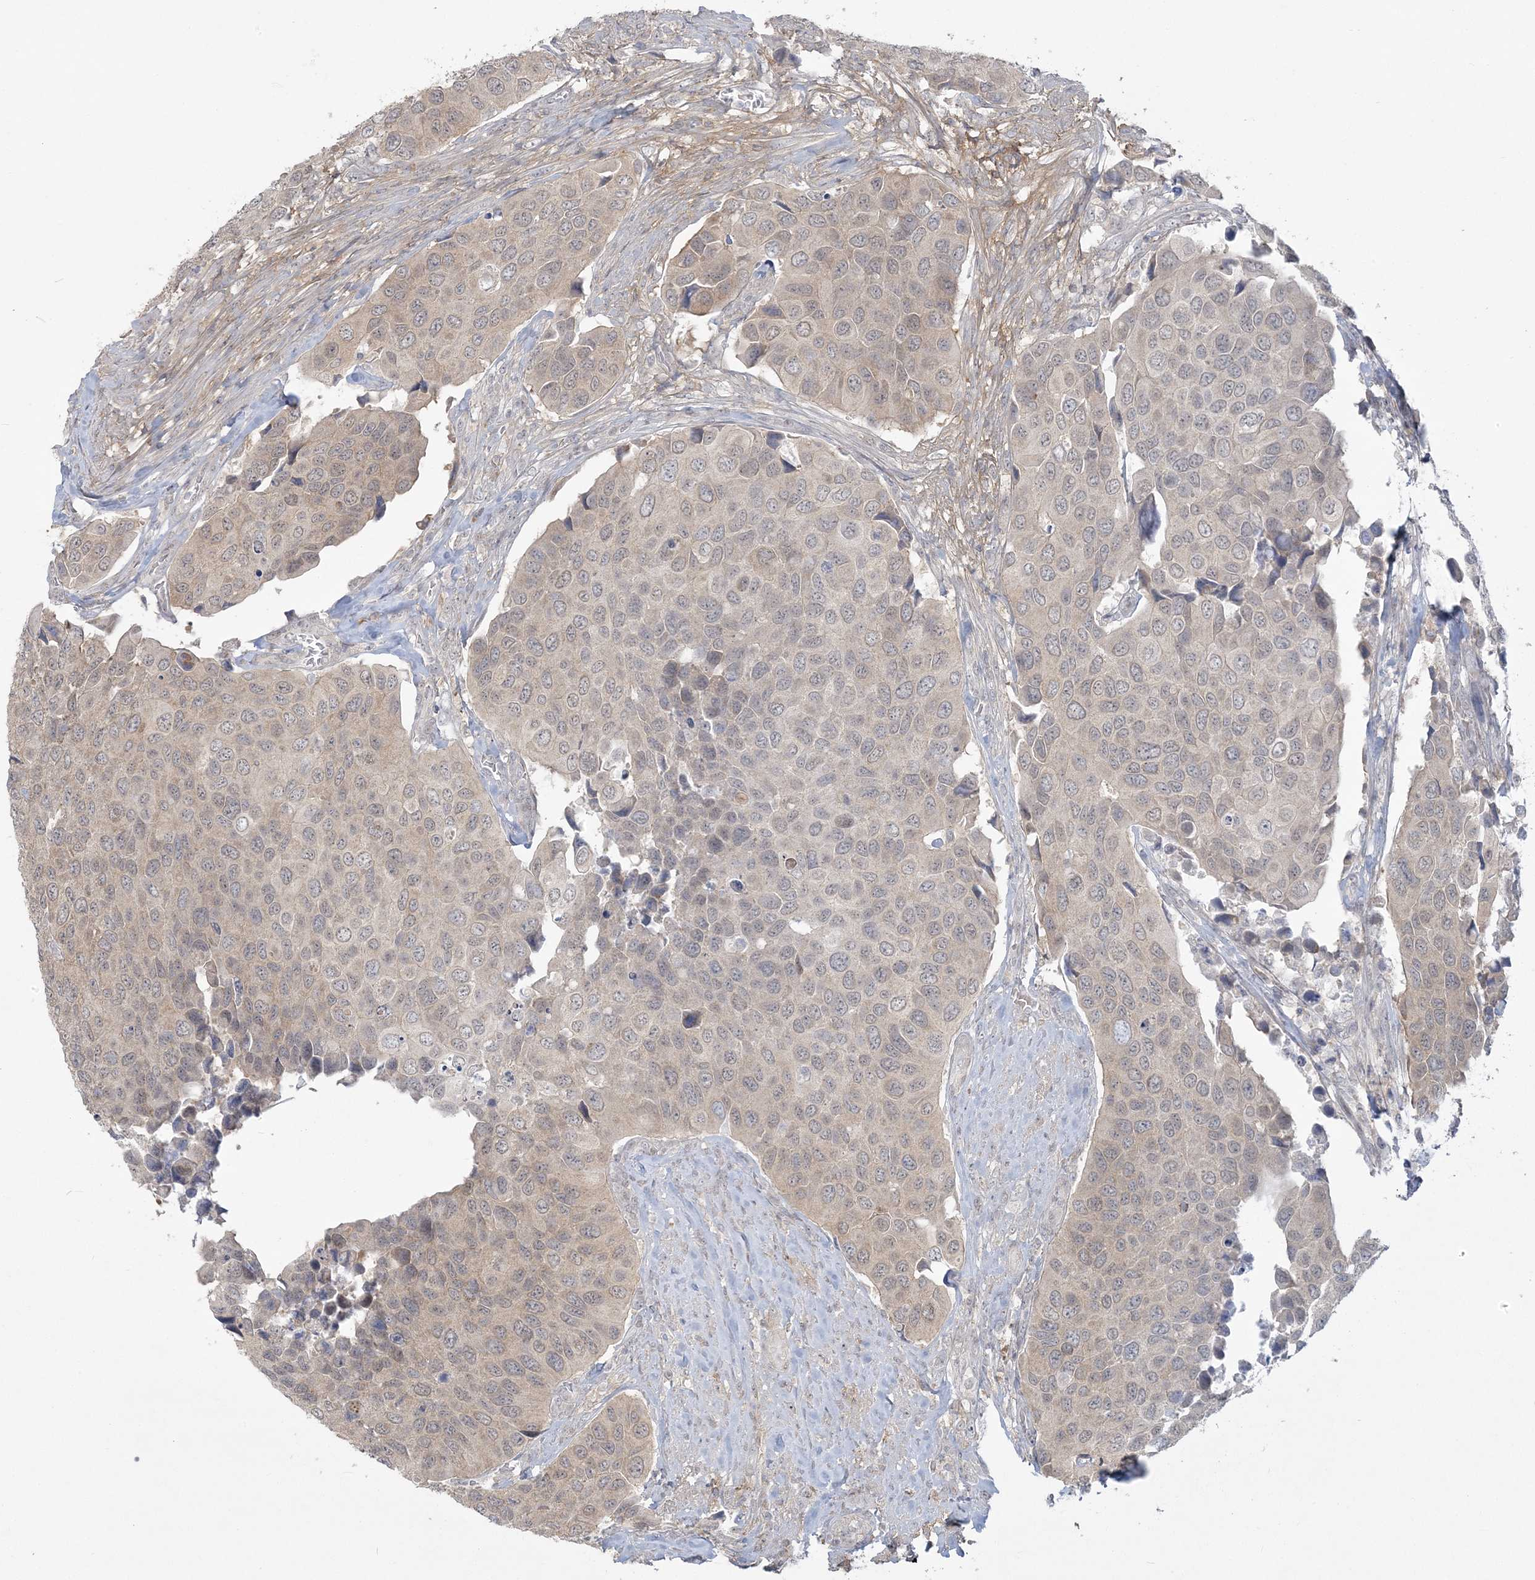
{"staining": {"intensity": "weak", "quantity": ">75%", "location": "cytoplasmic/membranous"}, "tissue": "urothelial cancer", "cell_type": "Tumor cells", "image_type": "cancer", "snomed": [{"axis": "morphology", "description": "Urothelial carcinoma, High grade"}, {"axis": "topography", "description": "Urinary bladder"}], "caption": "Urothelial cancer tissue demonstrates weak cytoplasmic/membranous expression in about >75% of tumor cells", "gene": "ANKS1A", "patient": {"sex": "male", "age": 74}}